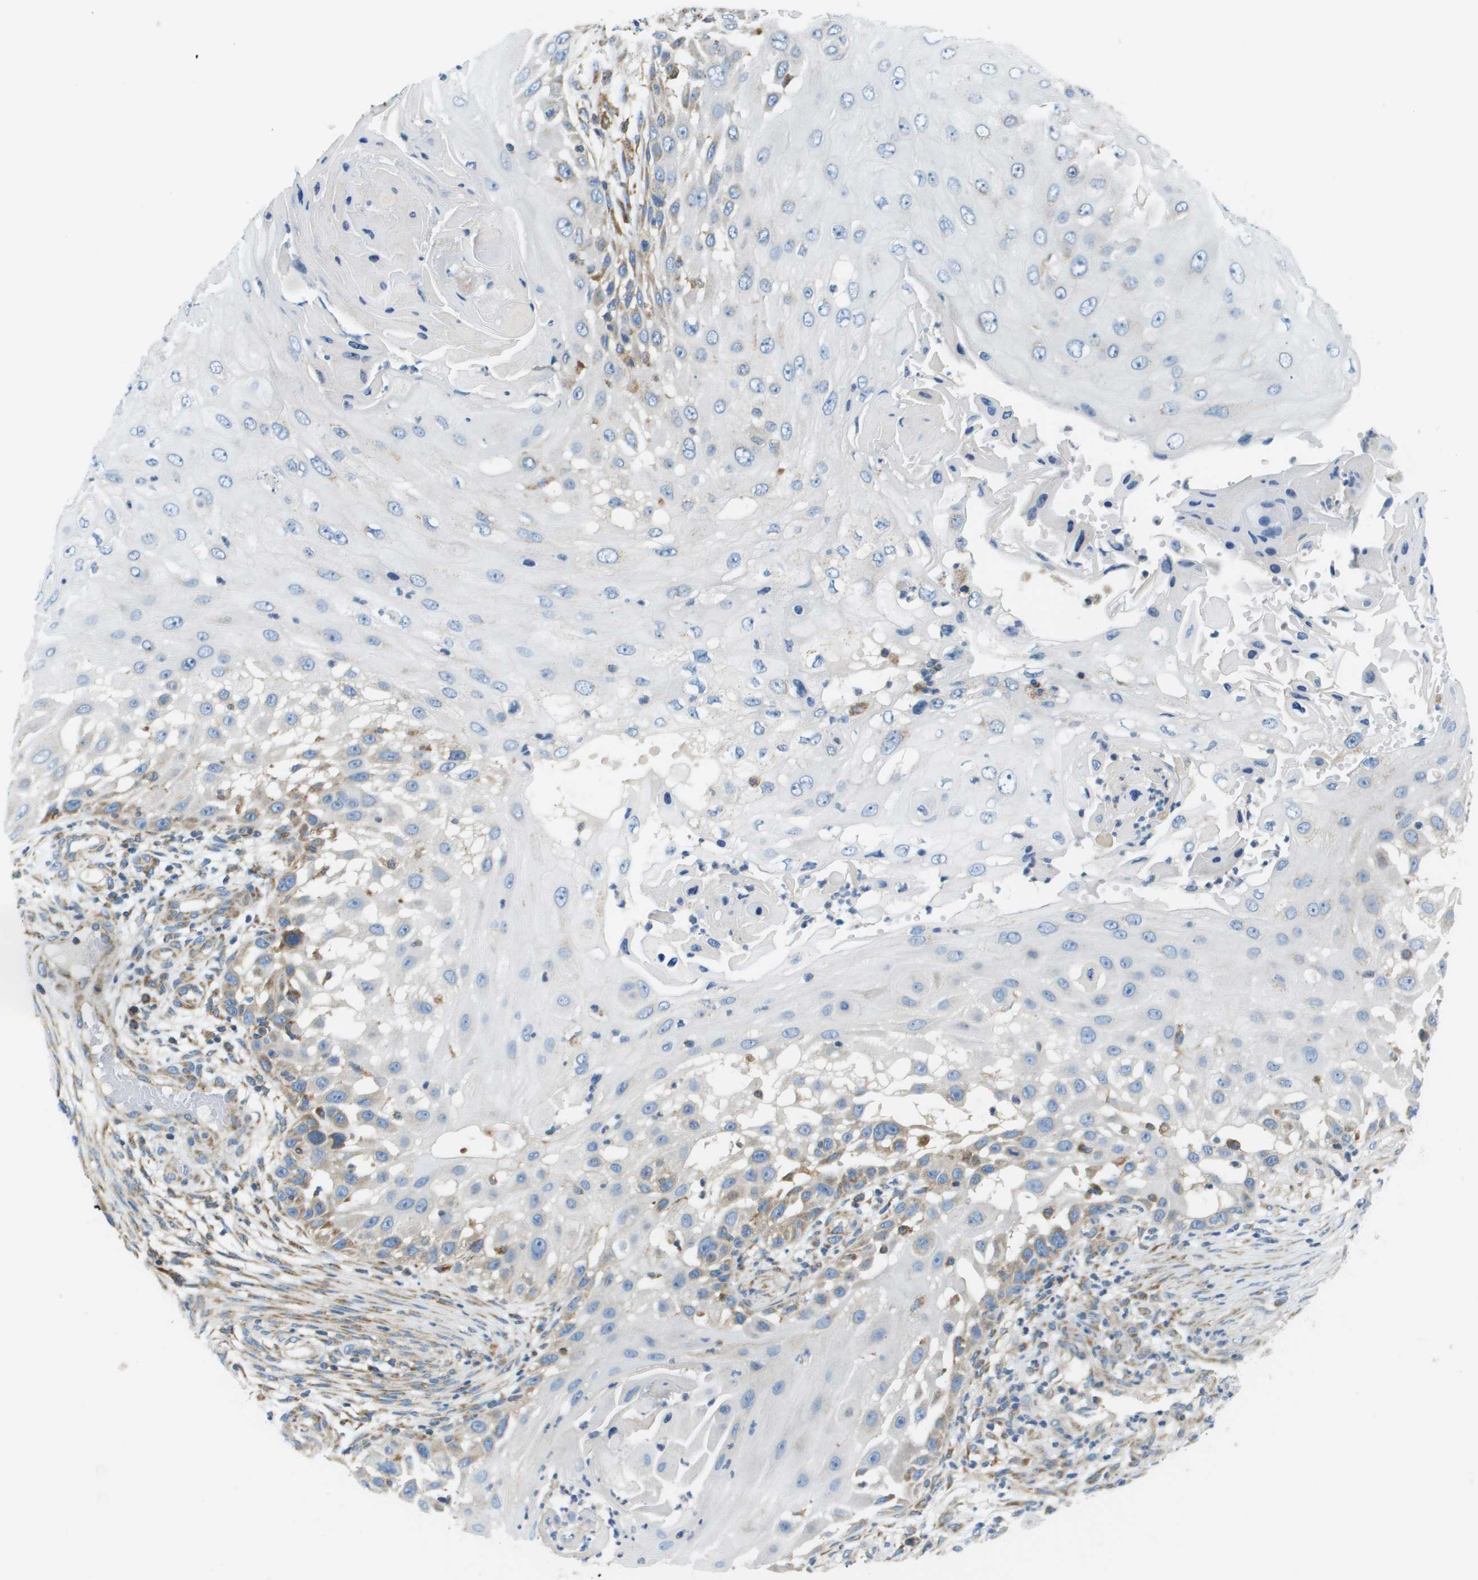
{"staining": {"intensity": "moderate", "quantity": "<25%", "location": "cytoplasmic/membranous"}, "tissue": "skin cancer", "cell_type": "Tumor cells", "image_type": "cancer", "snomed": [{"axis": "morphology", "description": "Squamous cell carcinoma, NOS"}, {"axis": "topography", "description": "Skin"}], "caption": "An image of squamous cell carcinoma (skin) stained for a protein displays moderate cytoplasmic/membranous brown staining in tumor cells.", "gene": "TAOK3", "patient": {"sex": "female", "age": 44}}